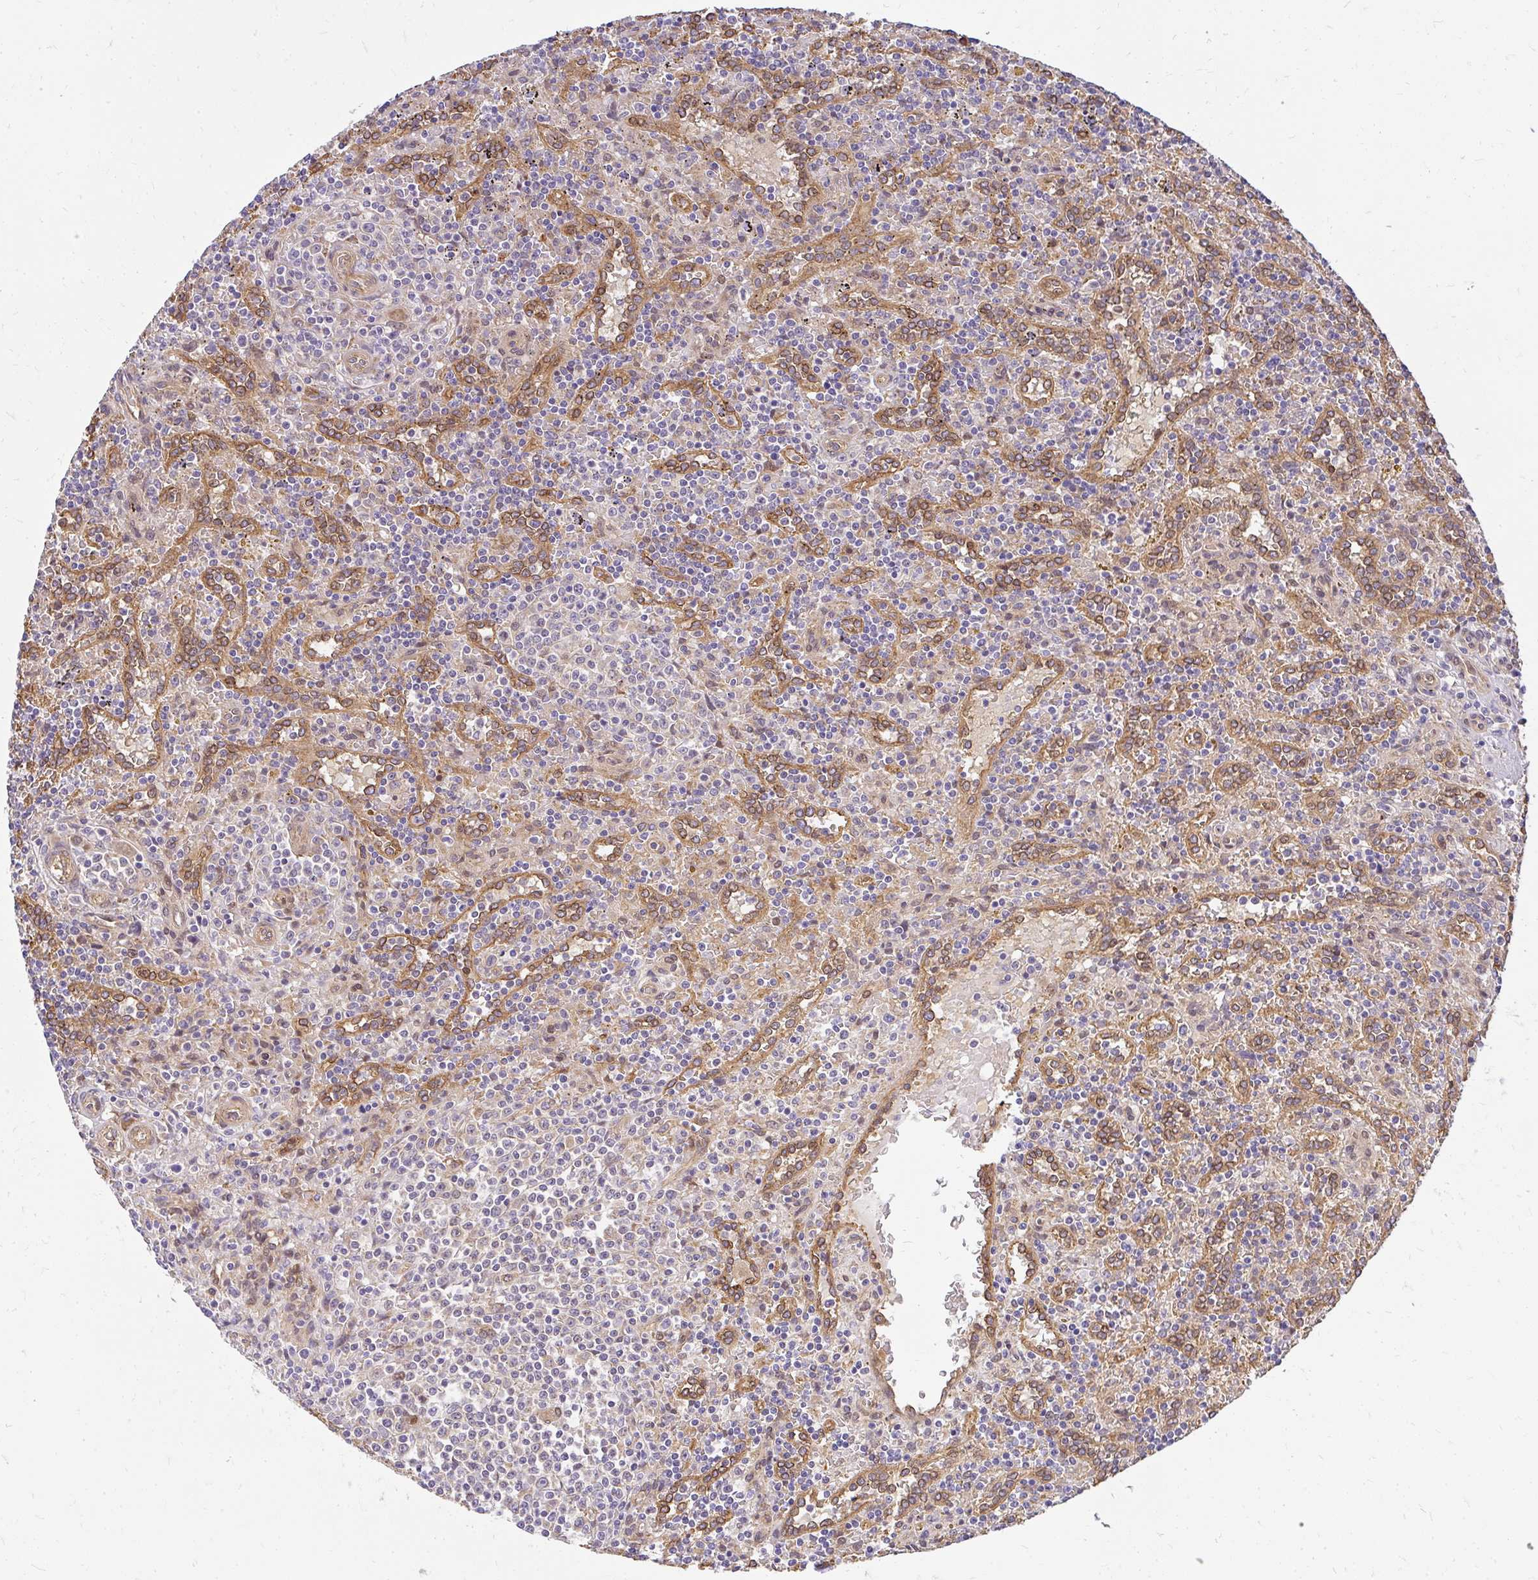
{"staining": {"intensity": "negative", "quantity": "none", "location": "none"}, "tissue": "lymphoma", "cell_type": "Tumor cells", "image_type": "cancer", "snomed": [{"axis": "morphology", "description": "Malignant lymphoma, non-Hodgkin's type, Low grade"}, {"axis": "topography", "description": "Spleen"}], "caption": "Protein analysis of malignant lymphoma, non-Hodgkin's type (low-grade) demonstrates no significant expression in tumor cells. (DAB immunohistochemistry, high magnification).", "gene": "RSKR", "patient": {"sex": "male", "age": 67}}